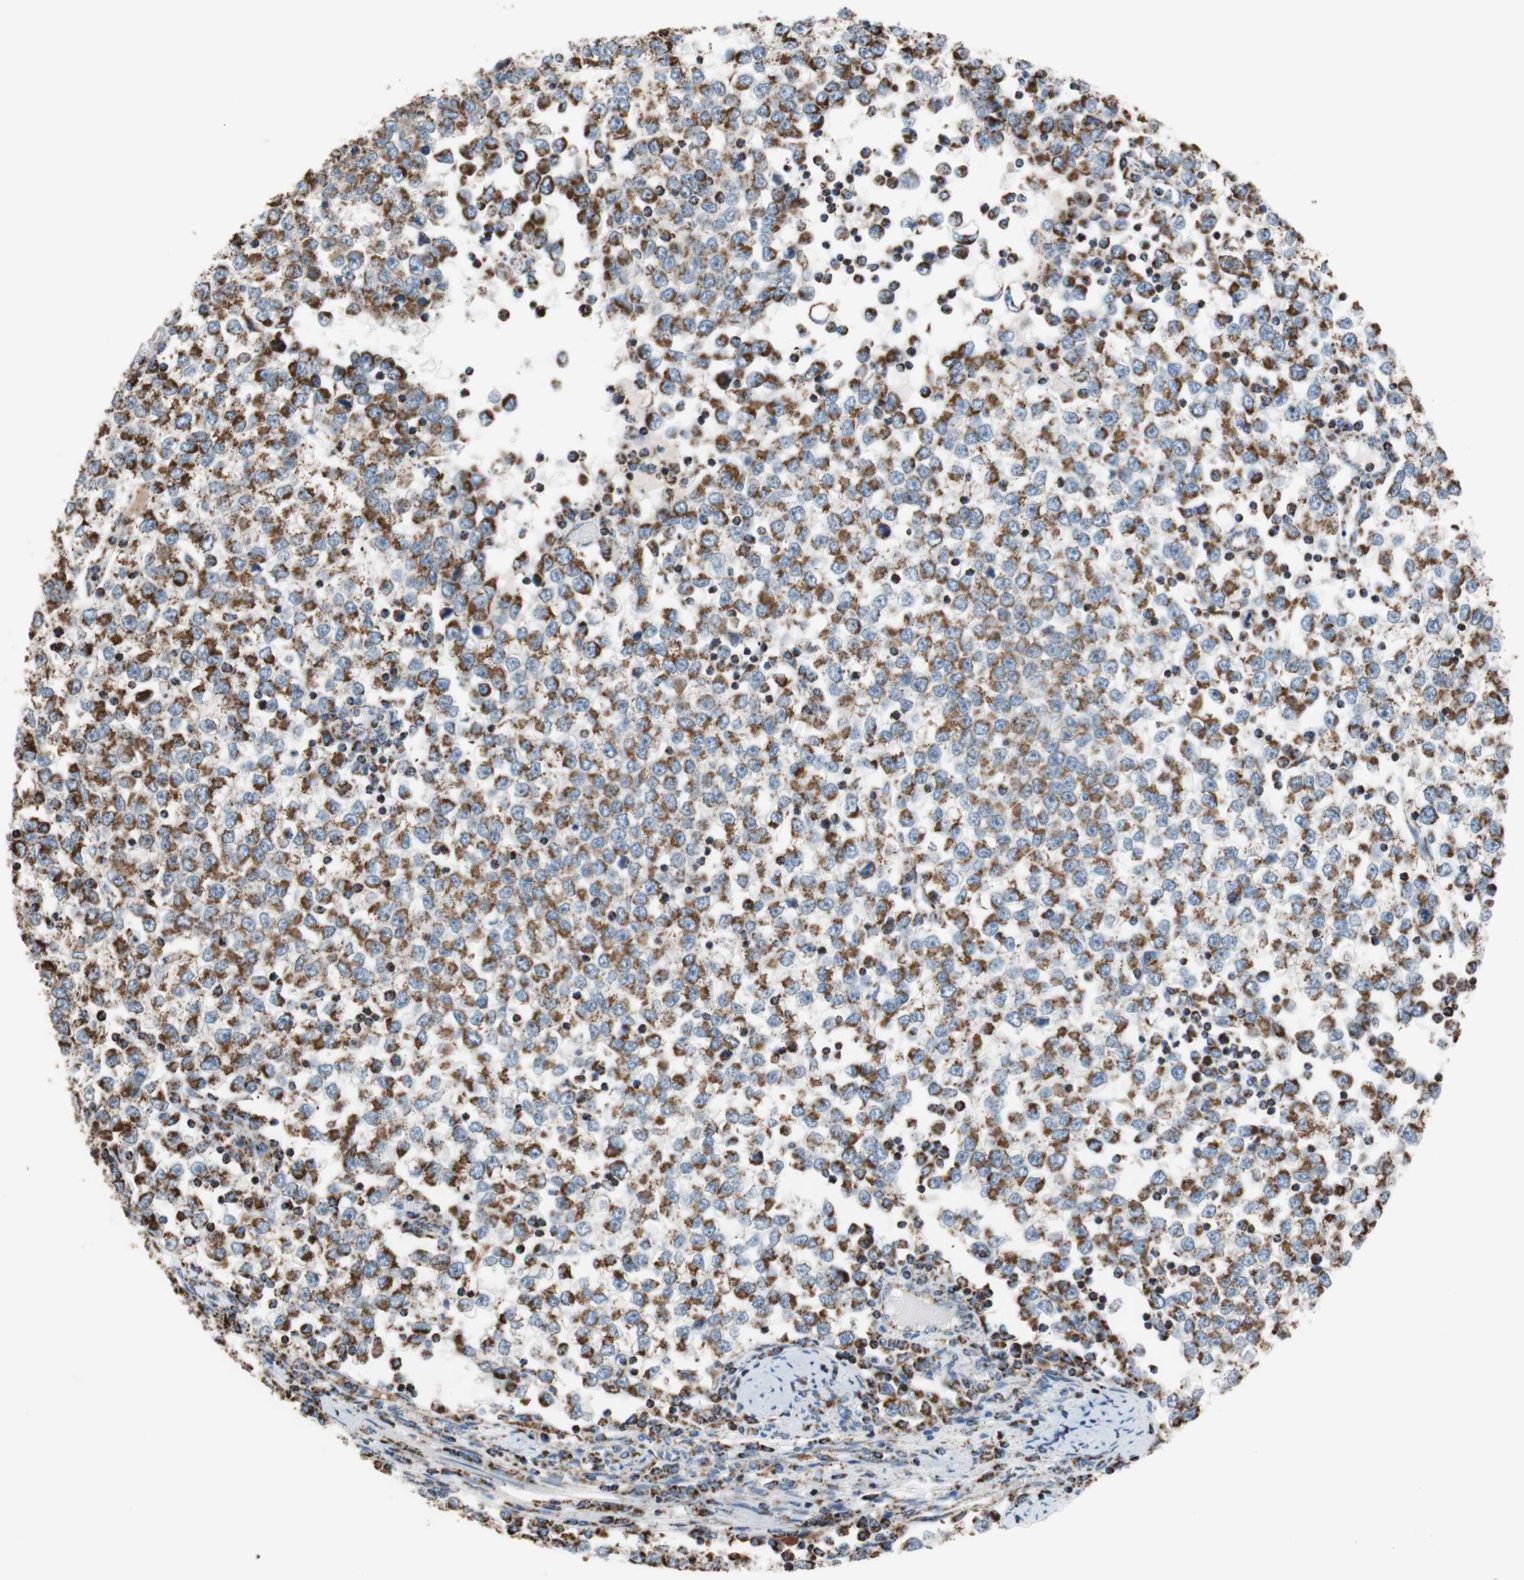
{"staining": {"intensity": "strong", "quantity": ">75%", "location": "cytoplasmic/membranous"}, "tissue": "testis cancer", "cell_type": "Tumor cells", "image_type": "cancer", "snomed": [{"axis": "morphology", "description": "Seminoma, NOS"}, {"axis": "topography", "description": "Testis"}], "caption": "DAB (3,3'-diaminobenzidine) immunohistochemical staining of testis cancer exhibits strong cytoplasmic/membranous protein positivity in about >75% of tumor cells. The staining is performed using DAB brown chromogen to label protein expression. The nuclei are counter-stained blue using hematoxylin.", "gene": "PCSK4", "patient": {"sex": "male", "age": 65}}